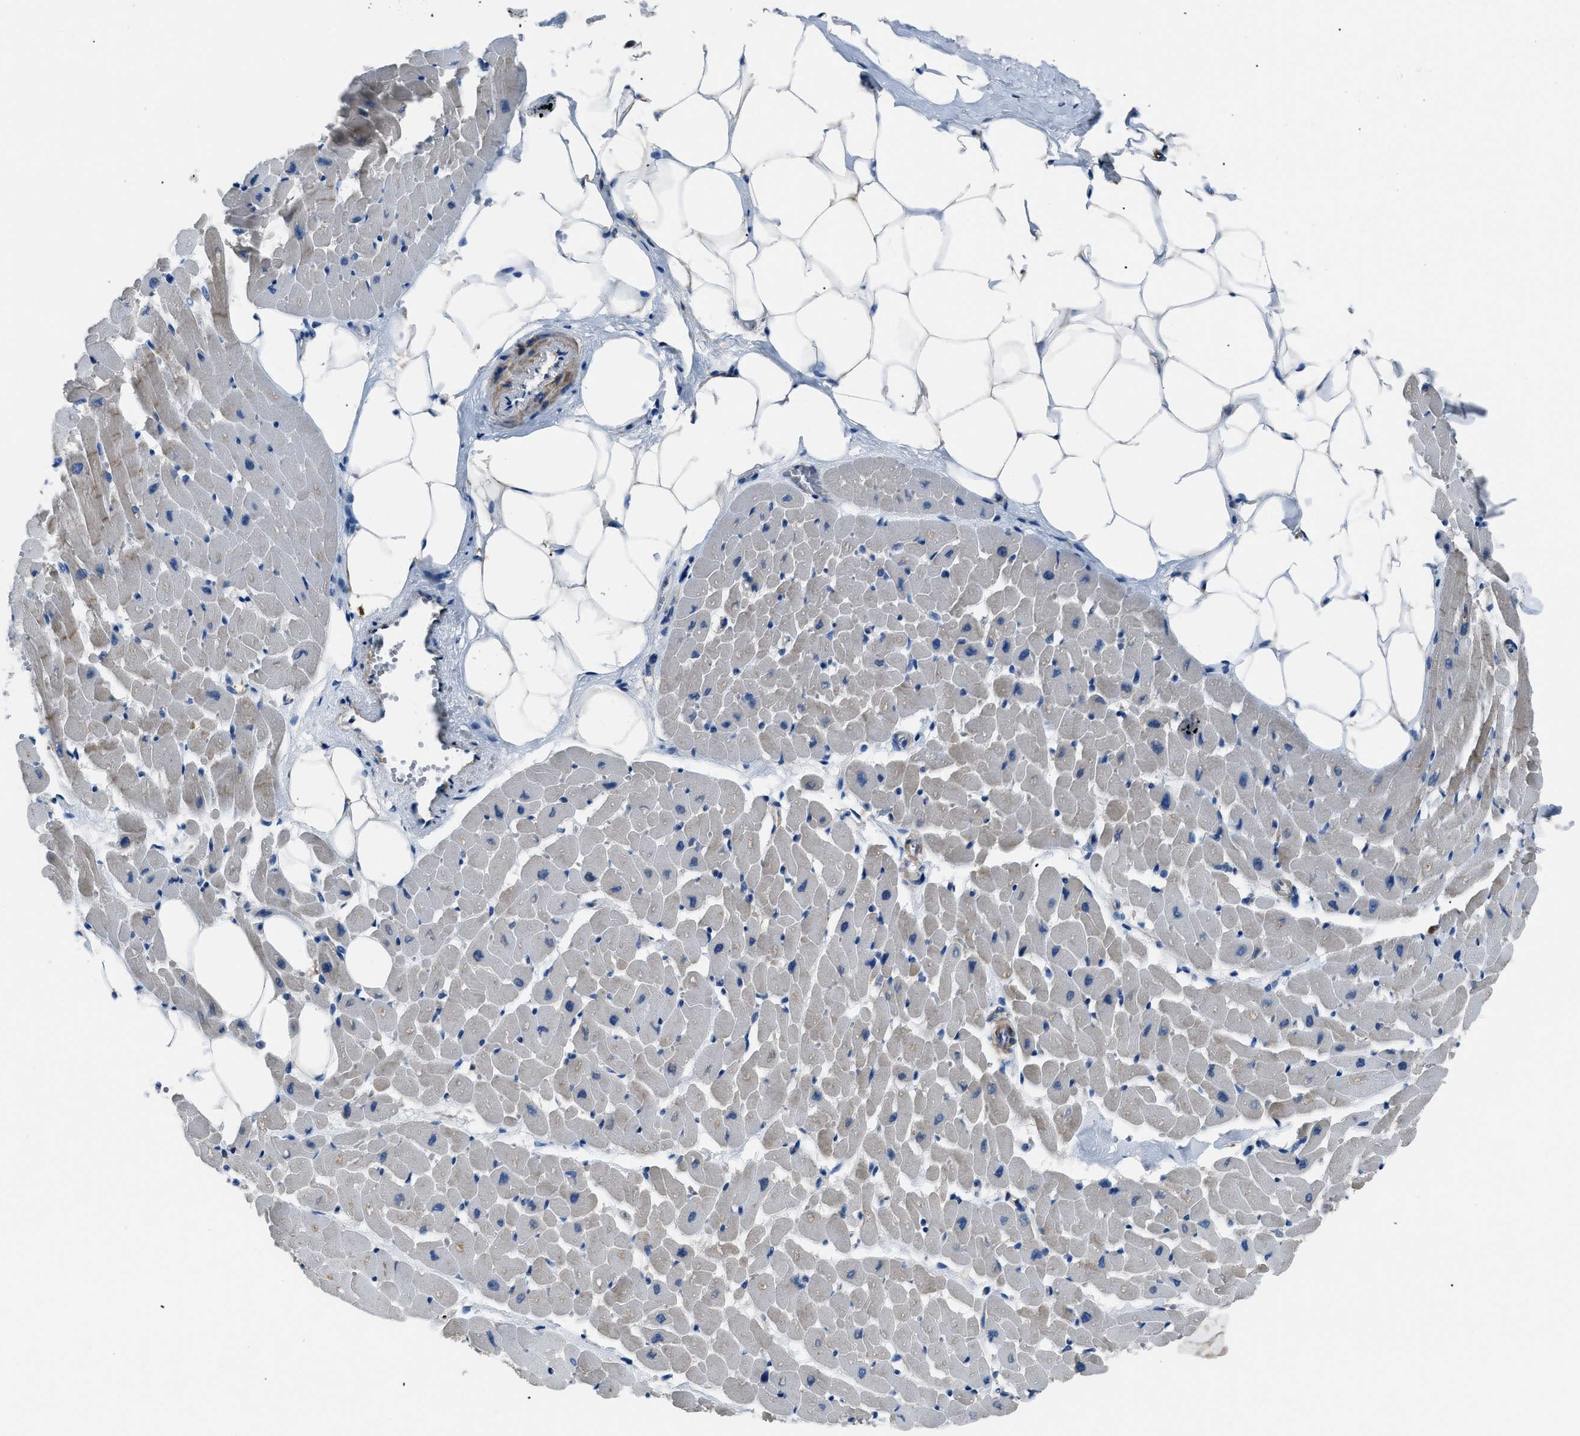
{"staining": {"intensity": "weak", "quantity": "25%-75%", "location": "cytoplasmic/membranous"}, "tissue": "heart muscle", "cell_type": "Cardiomyocytes", "image_type": "normal", "snomed": [{"axis": "morphology", "description": "Normal tissue, NOS"}, {"axis": "topography", "description": "Heart"}], "caption": "The photomicrograph demonstrates staining of unremarkable heart muscle, revealing weak cytoplasmic/membranous protein staining (brown color) within cardiomyocytes. Nuclei are stained in blue.", "gene": "SGCZ", "patient": {"sex": "female", "age": 19}}